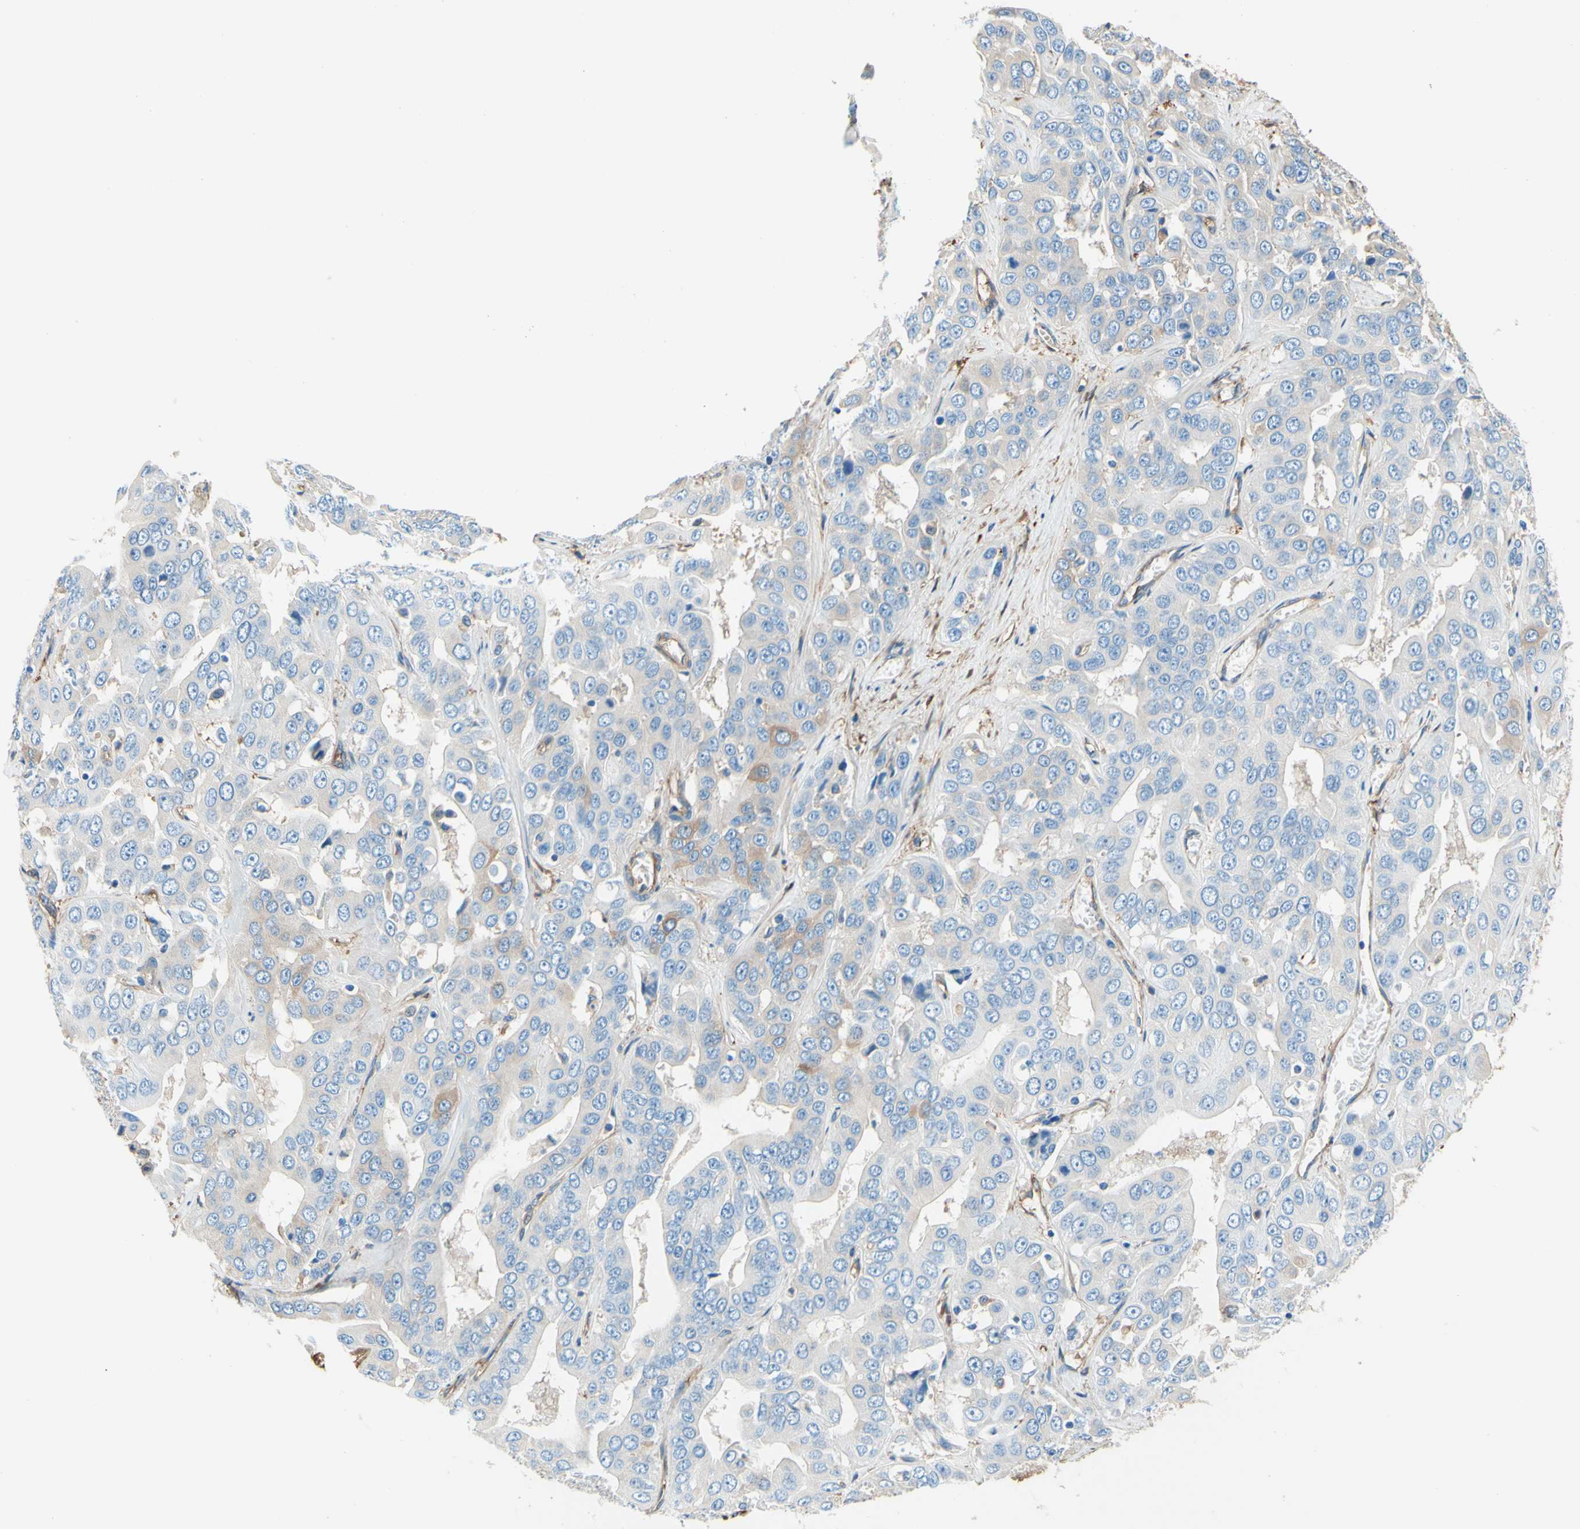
{"staining": {"intensity": "negative", "quantity": "none", "location": "none"}, "tissue": "liver cancer", "cell_type": "Tumor cells", "image_type": "cancer", "snomed": [{"axis": "morphology", "description": "Cholangiocarcinoma"}, {"axis": "topography", "description": "Liver"}], "caption": "Immunohistochemistry (IHC) histopathology image of liver cancer (cholangiocarcinoma) stained for a protein (brown), which shows no staining in tumor cells. Brightfield microscopy of immunohistochemistry (IHC) stained with DAB (brown) and hematoxylin (blue), captured at high magnification.", "gene": "DPYSL3", "patient": {"sex": "female", "age": 52}}